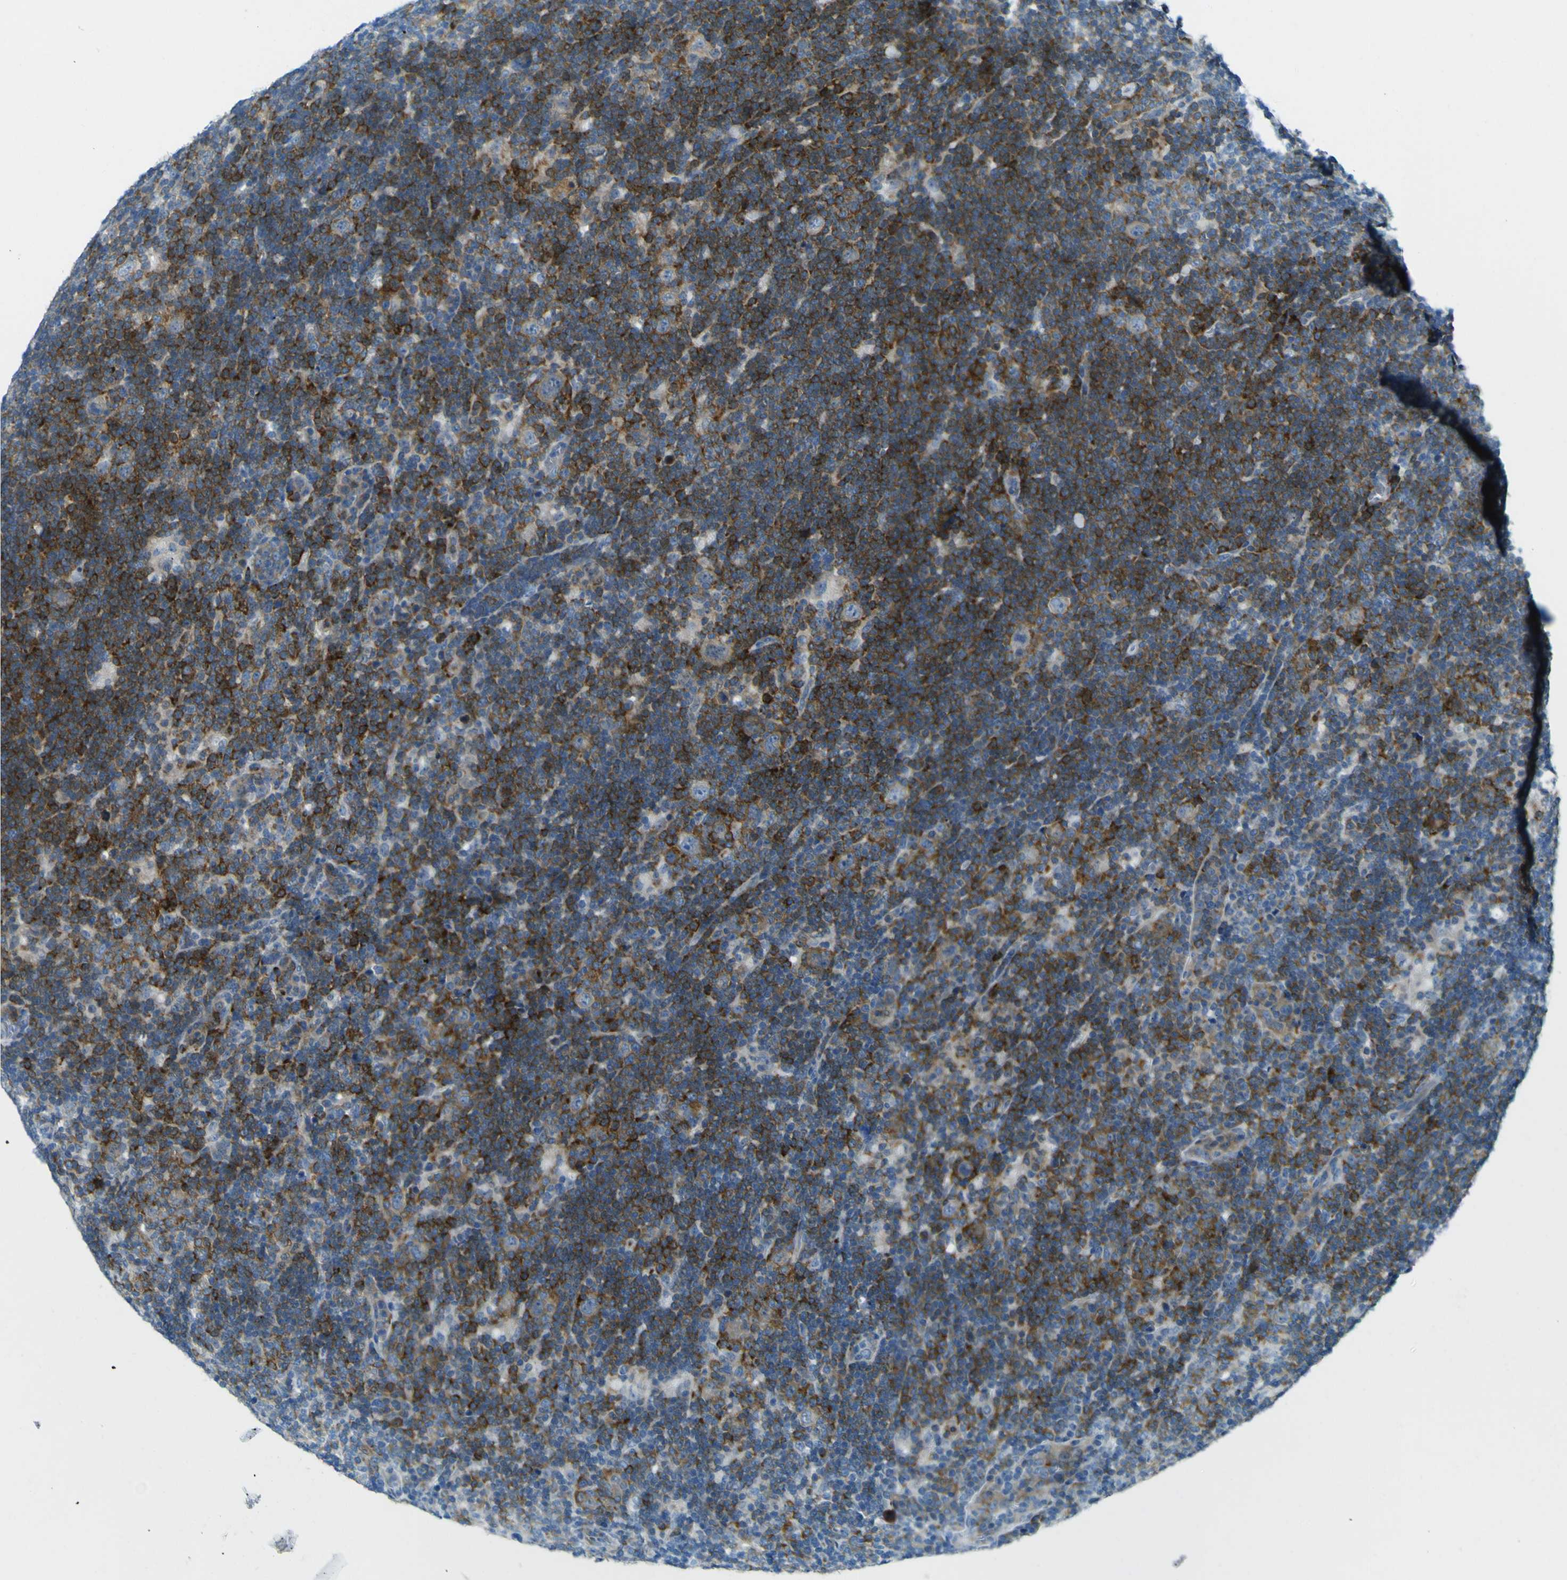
{"staining": {"intensity": "weak", "quantity": "25%-75%", "location": "cytoplasmic/membranous"}, "tissue": "lymphoma", "cell_type": "Tumor cells", "image_type": "cancer", "snomed": [{"axis": "morphology", "description": "Hodgkin's disease, NOS"}, {"axis": "topography", "description": "Lymph node"}], "caption": "Immunohistochemistry of human Hodgkin's disease exhibits low levels of weak cytoplasmic/membranous expression in about 25%-75% of tumor cells. (DAB (3,3'-diaminobenzidine) IHC with brightfield microscopy, high magnification).", "gene": "SORCS1", "patient": {"sex": "female", "age": 57}}